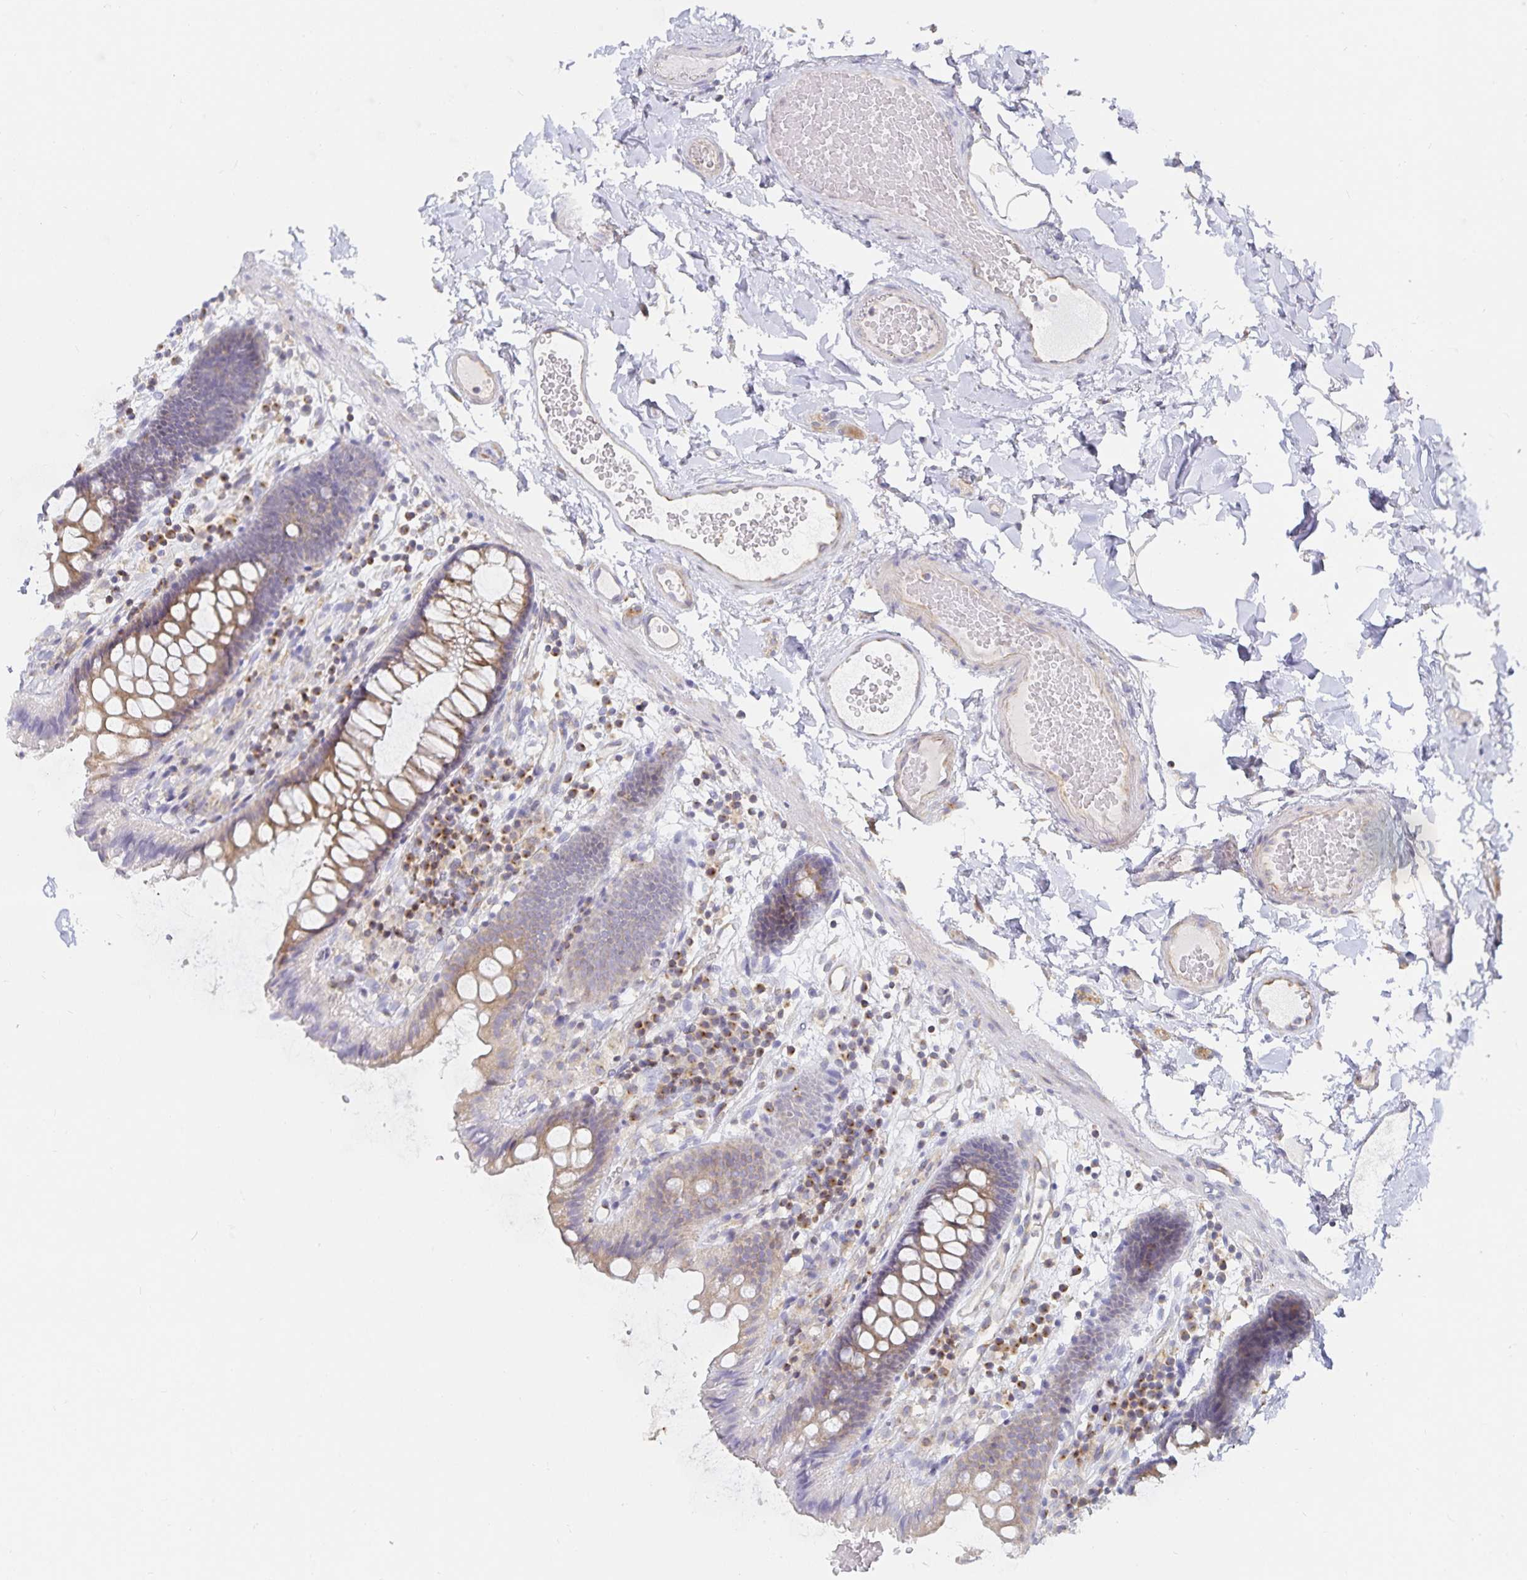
{"staining": {"intensity": "negative", "quantity": "none", "location": "none"}, "tissue": "colon", "cell_type": "Endothelial cells", "image_type": "normal", "snomed": [{"axis": "morphology", "description": "Normal tissue, NOS"}, {"axis": "topography", "description": "Colon"}], "caption": "Immunohistochemistry micrograph of benign colon: colon stained with DAB (3,3'-diaminobenzidine) reveals no significant protein staining in endothelial cells. (DAB (3,3'-diaminobenzidine) immunohistochemistry visualized using brightfield microscopy, high magnification).", "gene": "SFTPA1", "patient": {"sex": "male", "age": 84}}